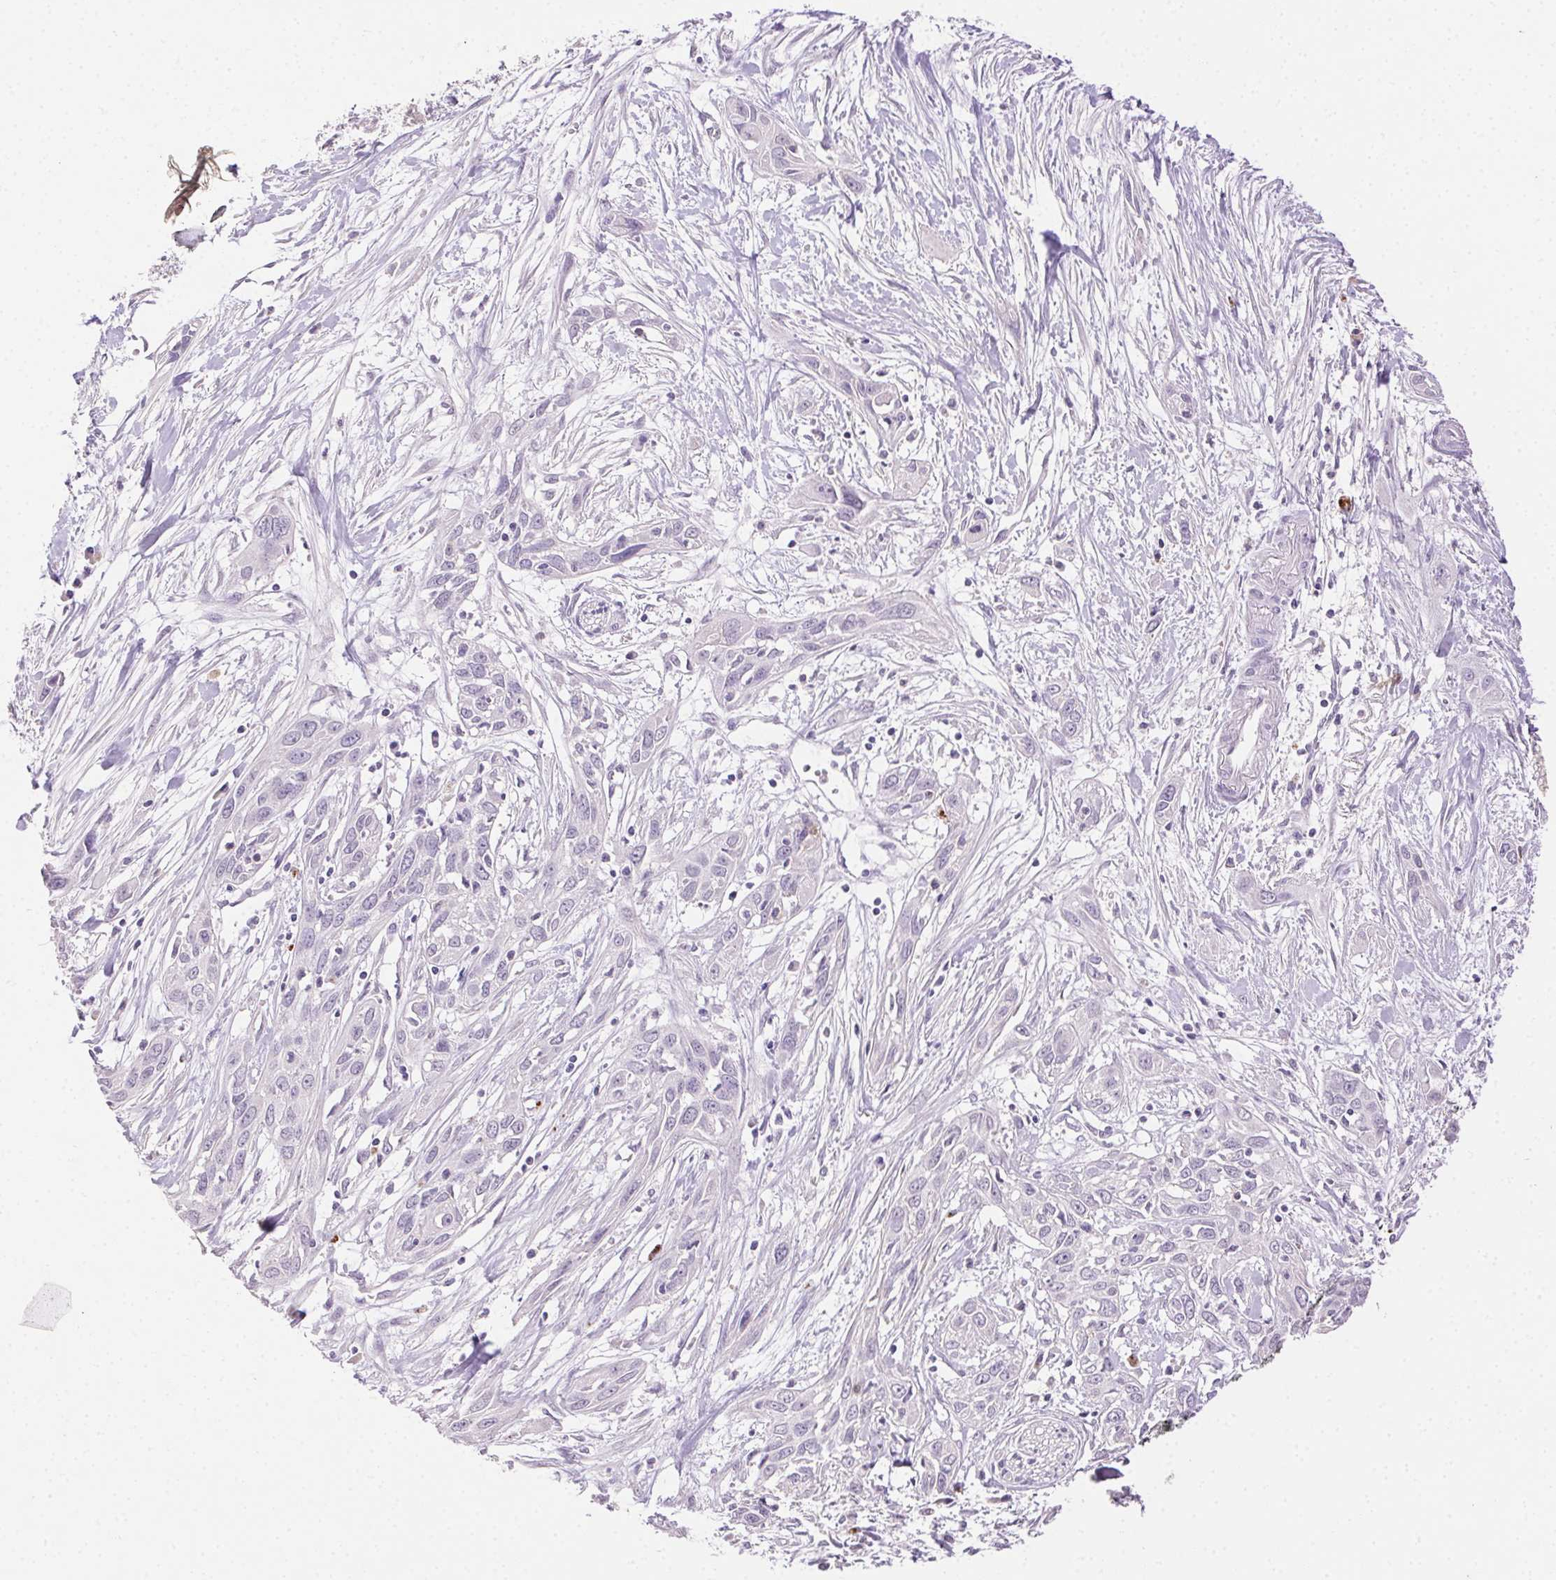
{"staining": {"intensity": "negative", "quantity": "none", "location": "none"}, "tissue": "pancreatic cancer", "cell_type": "Tumor cells", "image_type": "cancer", "snomed": [{"axis": "morphology", "description": "Adenocarcinoma, NOS"}, {"axis": "topography", "description": "Pancreas"}], "caption": "Tumor cells are negative for brown protein staining in pancreatic cancer.", "gene": "AKAP5", "patient": {"sex": "female", "age": 55}}